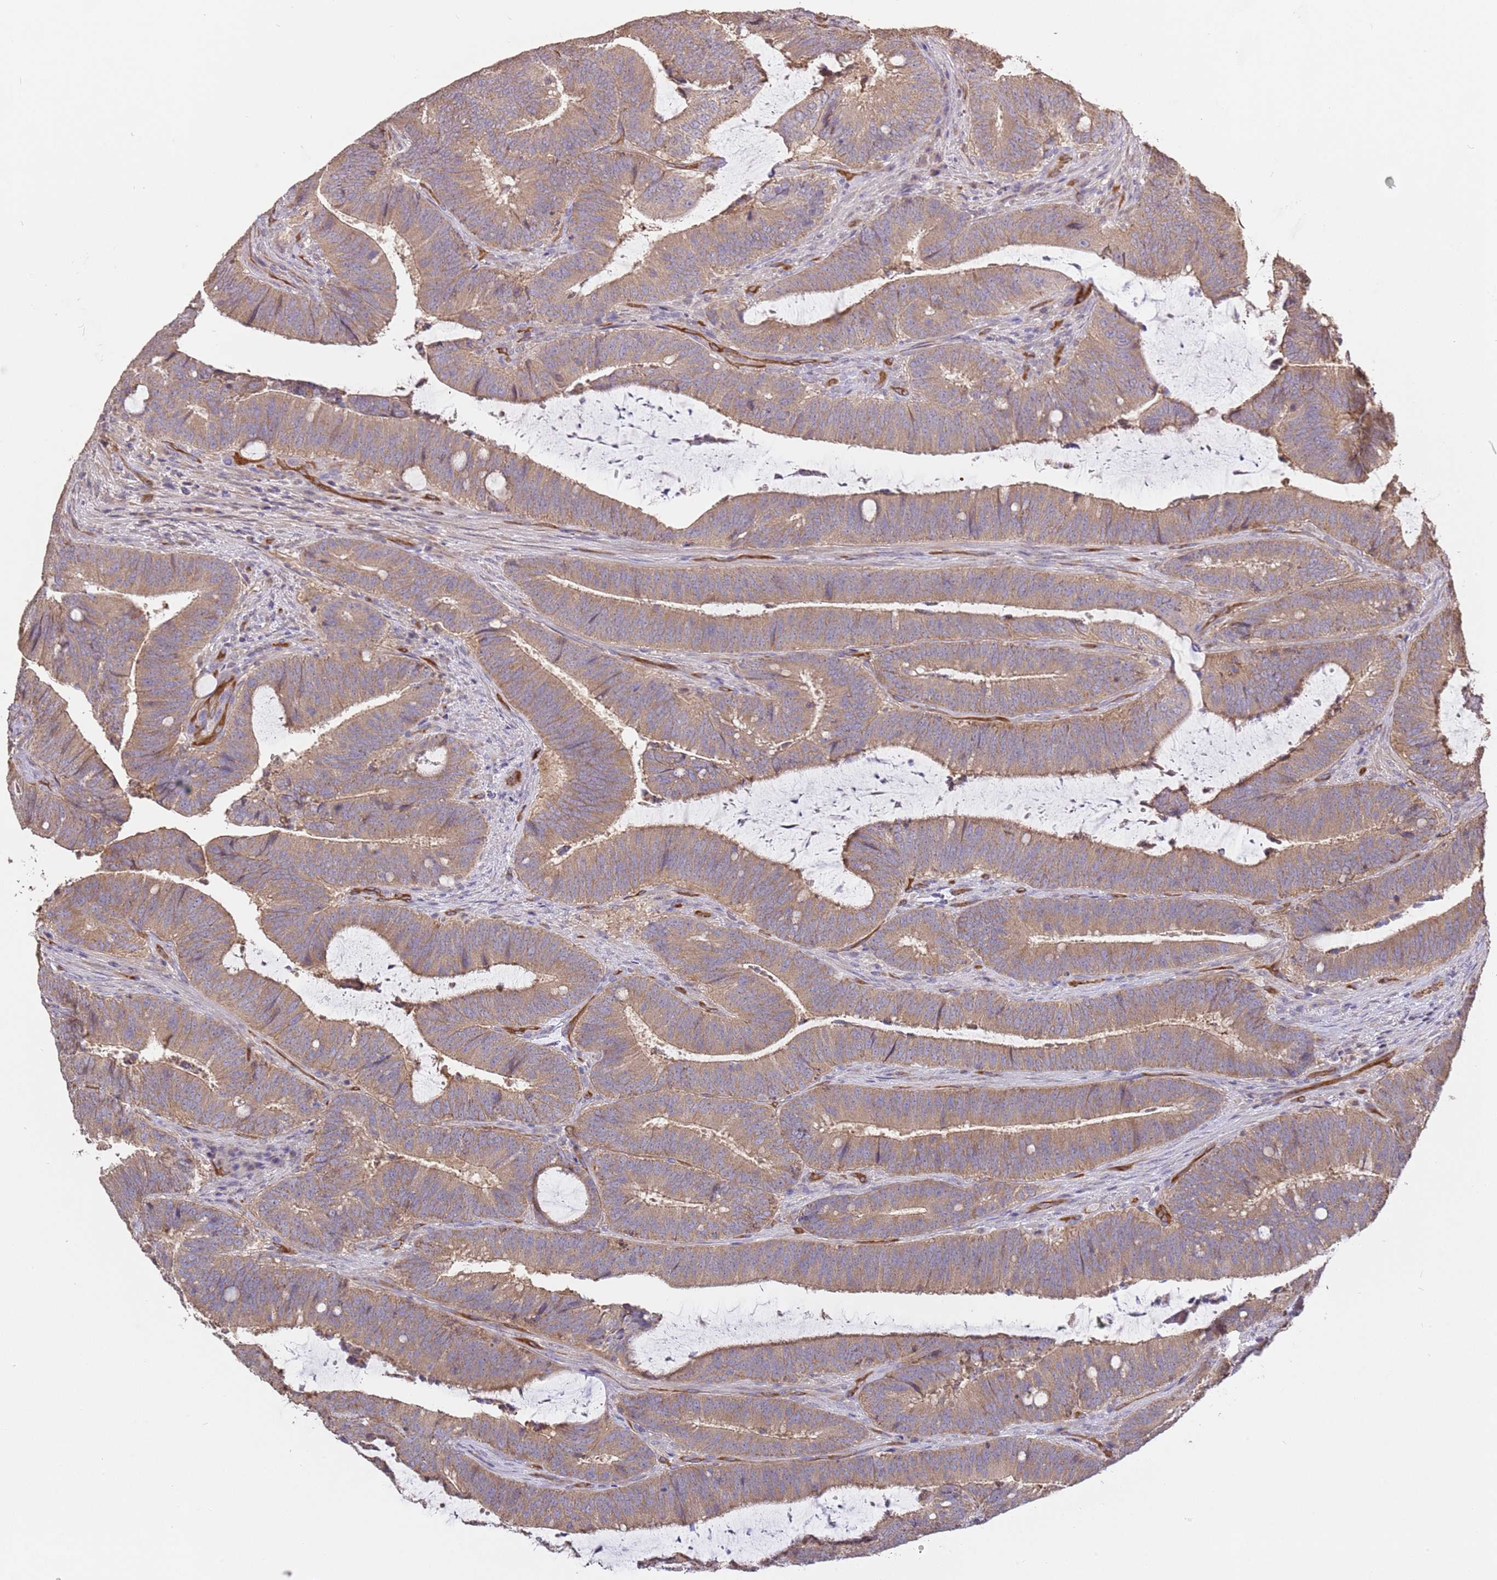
{"staining": {"intensity": "moderate", "quantity": ">75%", "location": "cytoplasmic/membranous"}, "tissue": "colorectal cancer", "cell_type": "Tumor cells", "image_type": "cancer", "snomed": [{"axis": "morphology", "description": "Adenocarcinoma, NOS"}, {"axis": "topography", "description": "Colon"}], "caption": "Moderate cytoplasmic/membranous expression is seen in about >75% of tumor cells in colorectal adenocarcinoma.", "gene": "DOCK9", "patient": {"sex": "female", "age": 43}}